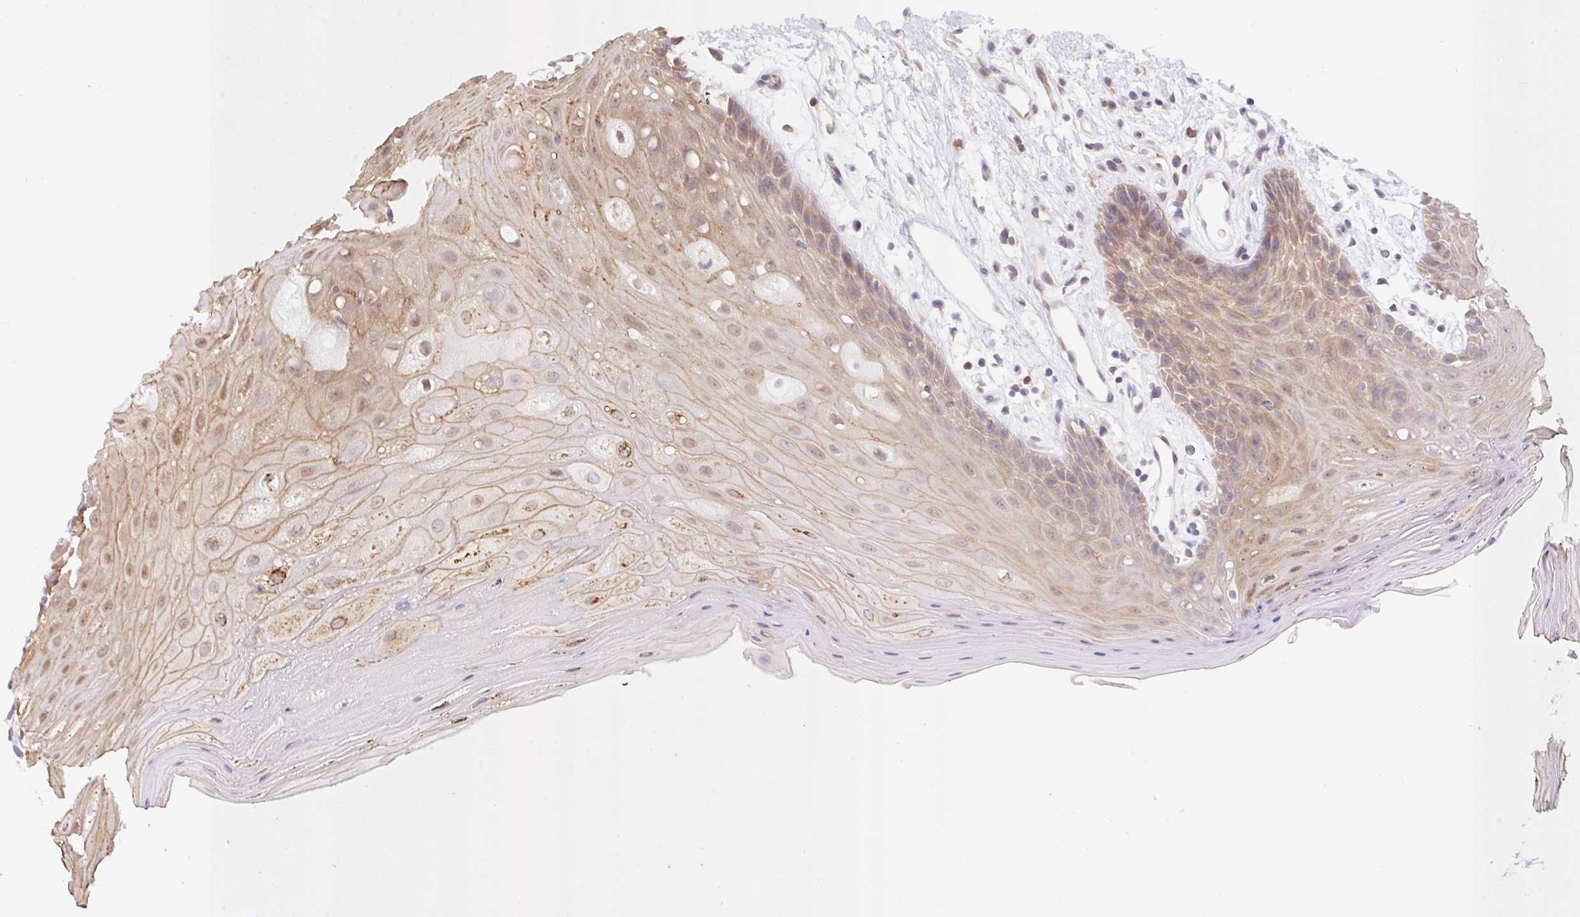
{"staining": {"intensity": "moderate", "quantity": "25%-75%", "location": "cytoplasmic/membranous,nuclear"}, "tissue": "oral mucosa", "cell_type": "Squamous epithelial cells", "image_type": "normal", "snomed": [{"axis": "morphology", "description": "Normal tissue, NOS"}, {"axis": "topography", "description": "Oral tissue"}, {"axis": "topography", "description": "Tounge, NOS"}], "caption": "DAB immunohistochemical staining of benign human oral mucosa demonstrates moderate cytoplasmic/membranous,nuclear protein expression in approximately 25%-75% of squamous epithelial cells.", "gene": "TBPL2", "patient": {"sex": "female", "age": 59}}